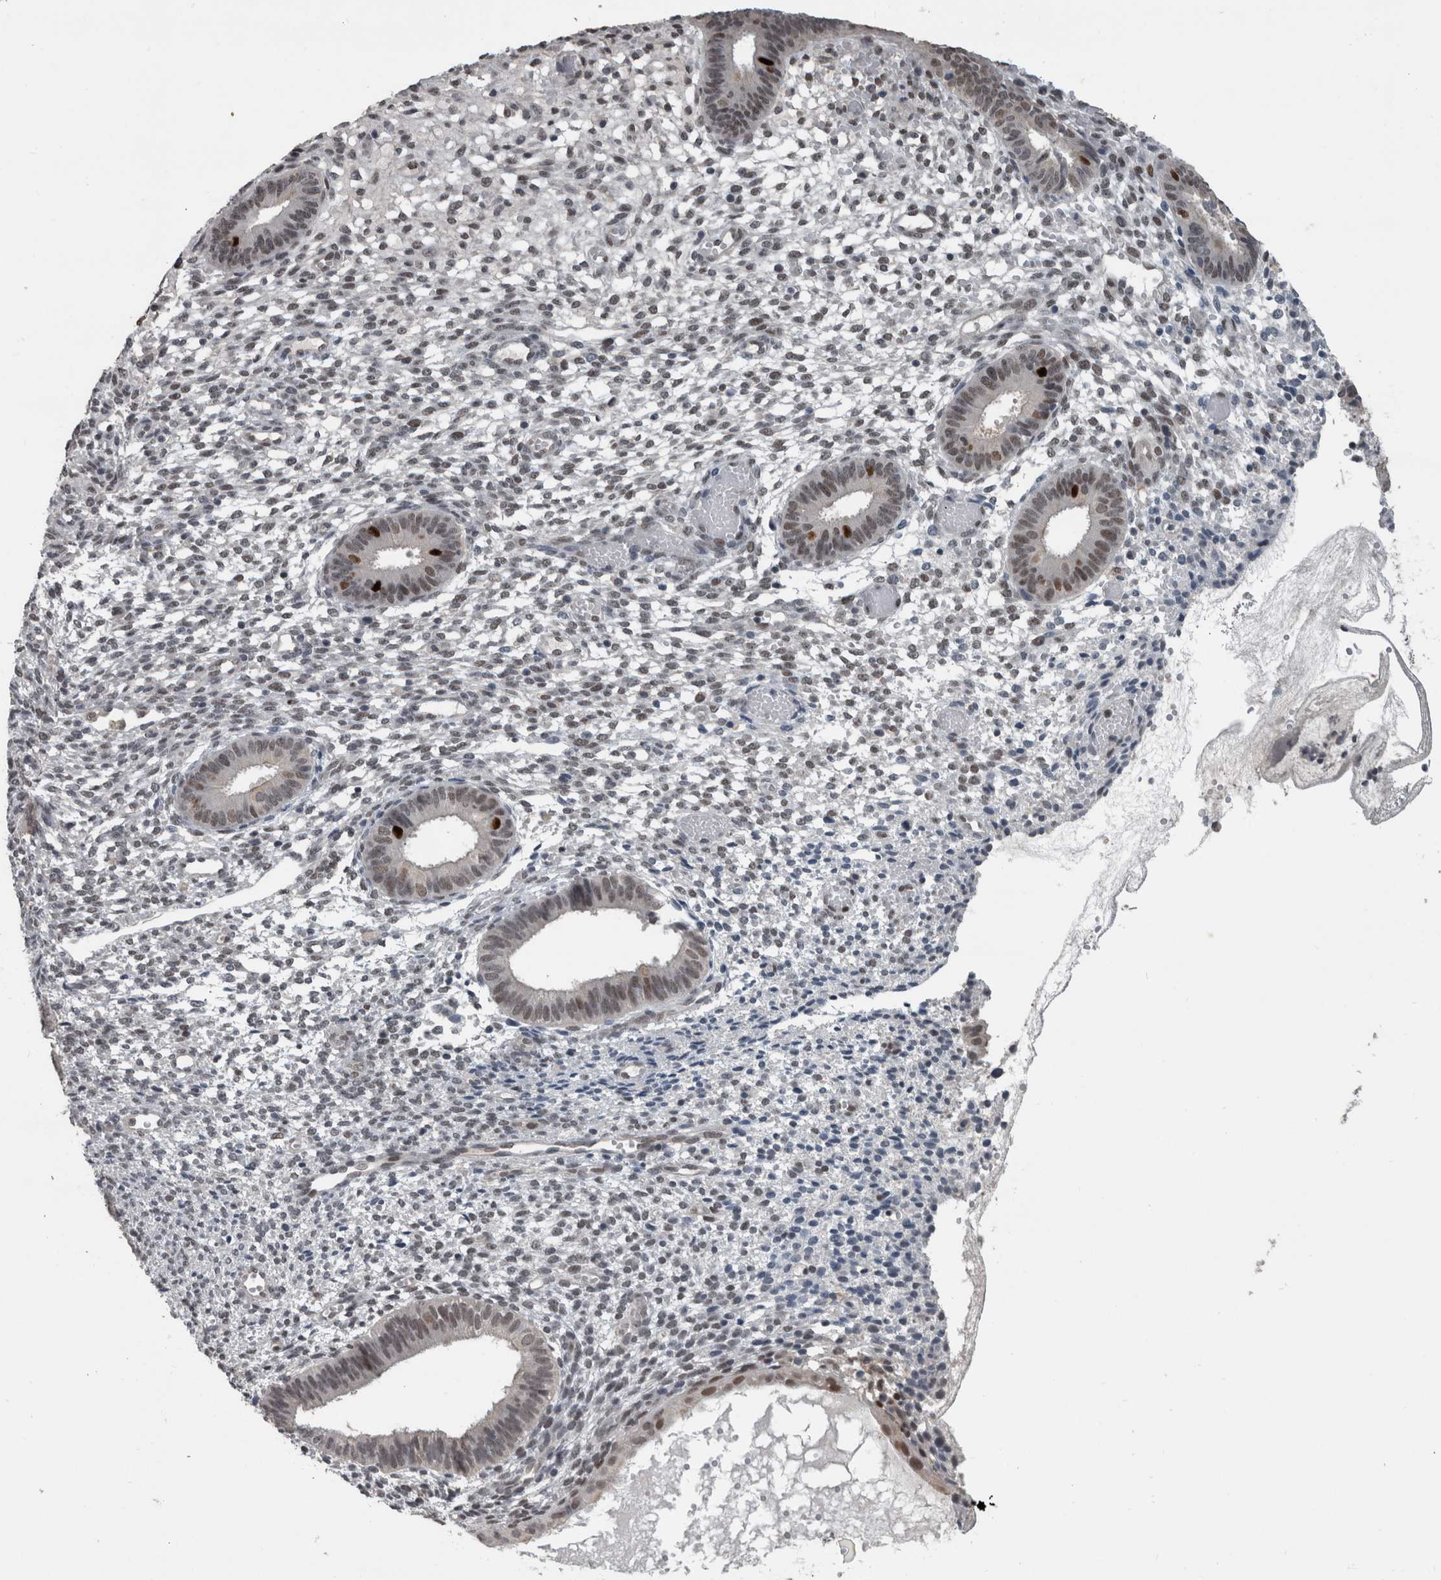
{"staining": {"intensity": "negative", "quantity": "none", "location": "none"}, "tissue": "endometrium", "cell_type": "Cells in endometrial stroma", "image_type": "normal", "snomed": [{"axis": "morphology", "description": "Normal tissue, NOS"}, {"axis": "topography", "description": "Endometrium"}], "caption": "High power microscopy photomicrograph of an immunohistochemistry (IHC) histopathology image of unremarkable endometrium, revealing no significant expression in cells in endometrial stroma.", "gene": "ZBTB21", "patient": {"sex": "female", "age": 46}}